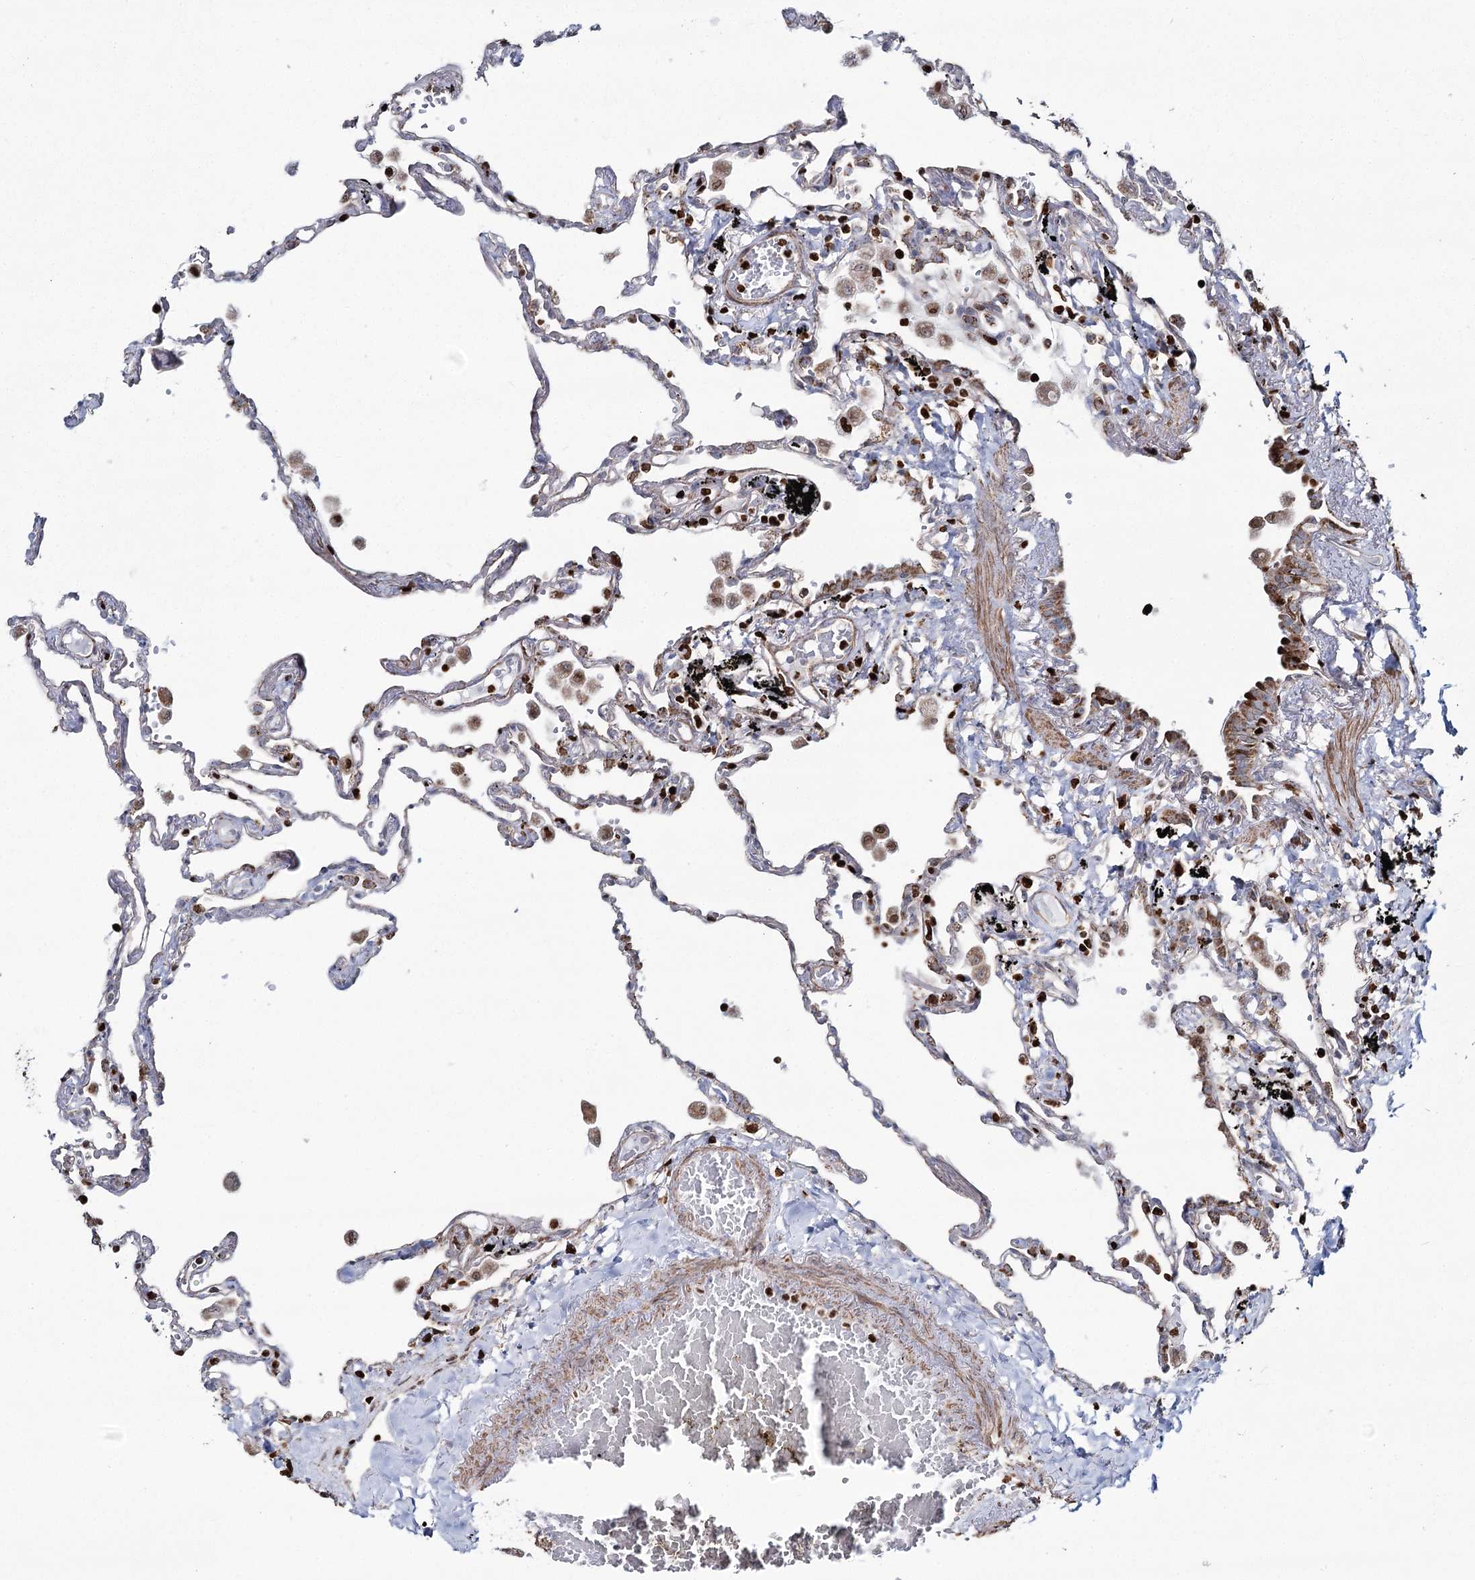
{"staining": {"intensity": "moderate", "quantity": "<25%", "location": "cytoplasmic/membranous,nuclear"}, "tissue": "lung", "cell_type": "Alveolar cells", "image_type": "normal", "snomed": [{"axis": "morphology", "description": "Normal tissue, NOS"}, {"axis": "topography", "description": "Lung"}], "caption": "Immunohistochemistry (IHC) micrograph of benign lung stained for a protein (brown), which demonstrates low levels of moderate cytoplasmic/membranous,nuclear staining in approximately <25% of alveolar cells.", "gene": "PDHX", "patient": {"sex": "female", "age": 67}}